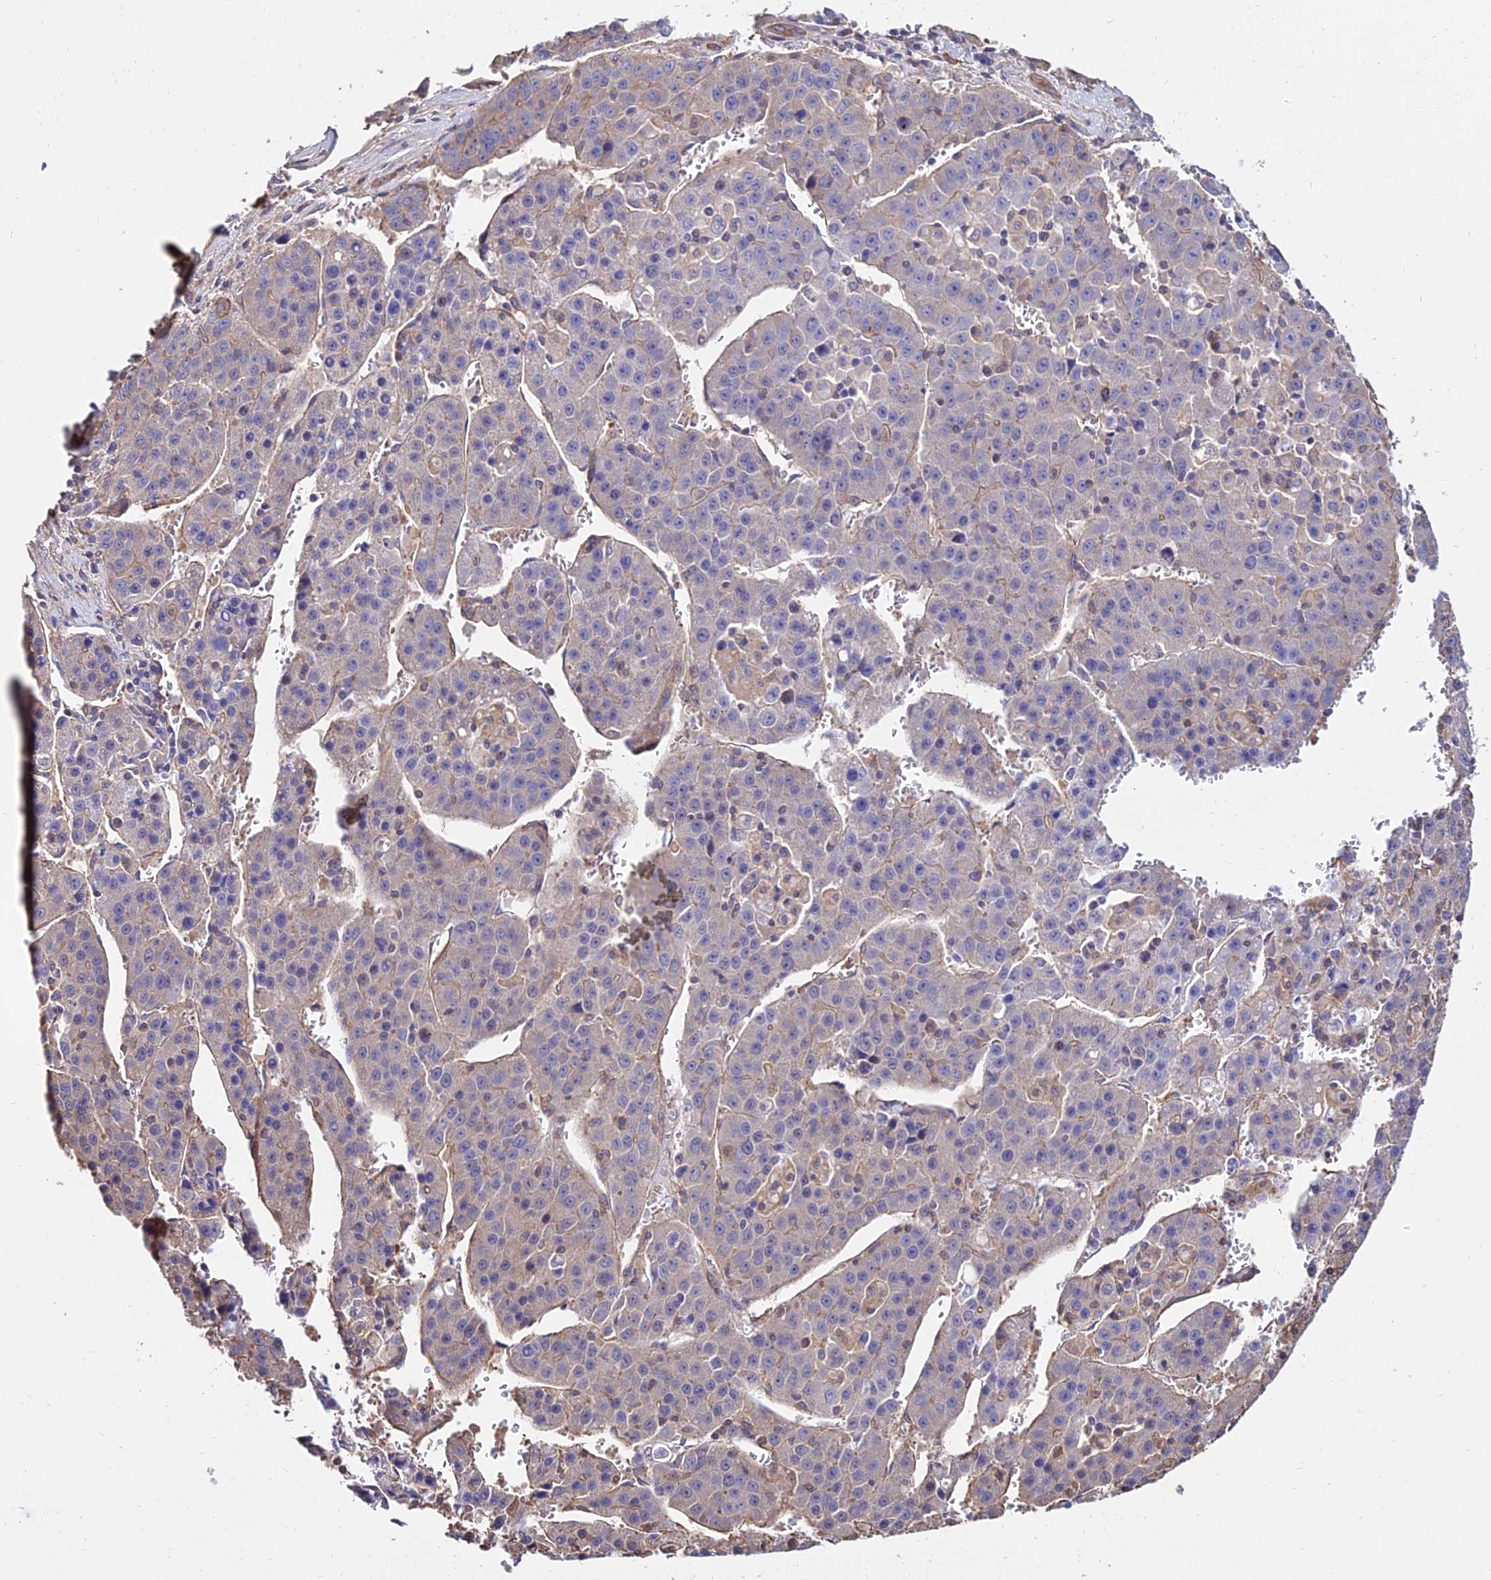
{"staining": {"intensity": "negative", "quantity": "none", "location": "none"}, "tissue": "liver cancer", "cell_type": "Tumor cells", "image_type": "cancer", "snomed": [{"axis": "morphology", "description": "Carcinoma, Hepatocellular, NOS"}, {"axis": "topography", "description": "Liver"}], "caption": "Immunohistochemistry (IHC) histopathology image of human hepatocellular carcinoma (liver) stained for a protein (brown), which reveals no staining in tumor cells. (DAB (3,3'-diaminobenzidine) immunohistochemistry with hematoxylin counter stain).", "gene": "CALM2", "patient": {"sex": "female", "age": 53}}